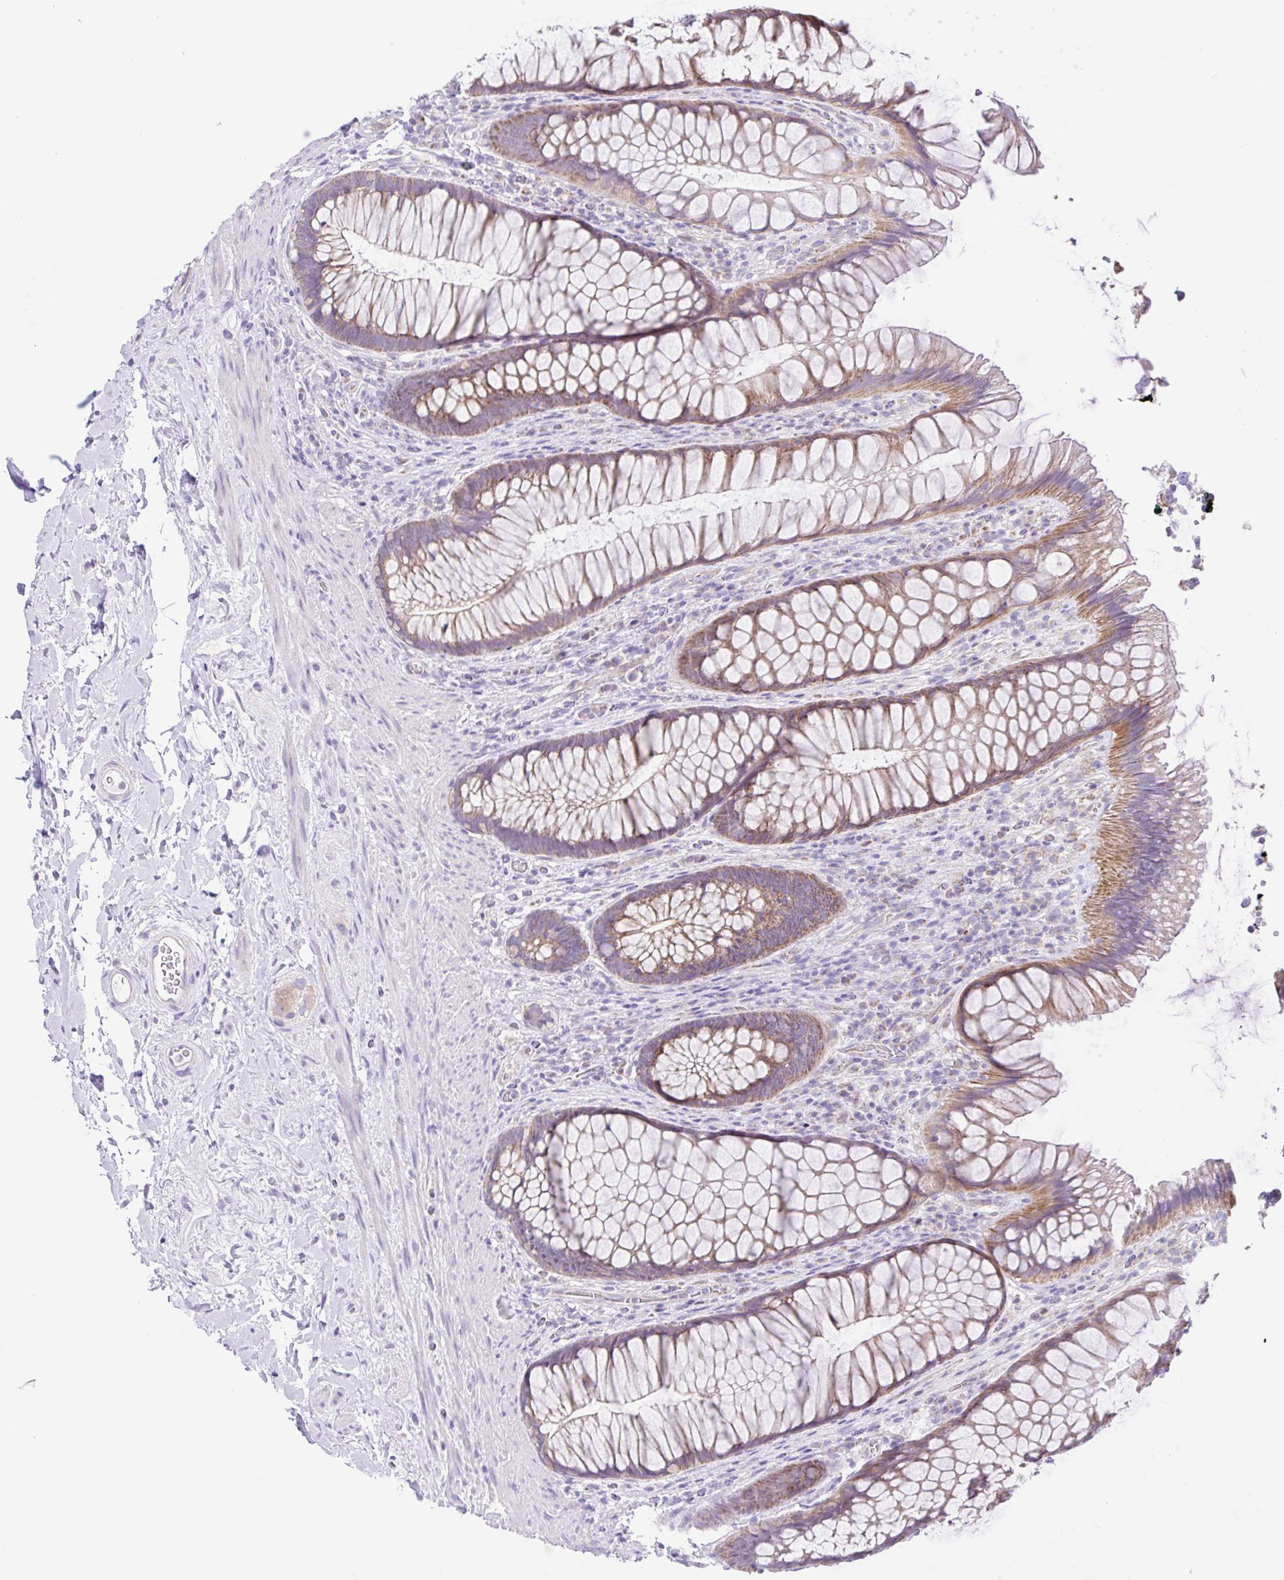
{"staining": {"intensity": "moderate", "quantity": ">75%", "location": "cytoplasmic/membranous"}, "tissue": "rectum", "cell_type": "Glandular cells", "image_type": "normal", "snomed": [{"axis": "morphology", "description": "Normal tissue, NOS"}, {"axis": "topography", "description": "Rectum"}], "caption": "The histopathology image demonstrates immunohistochemical staining of unremarkable rectum. There is moderate cytoplasmic/membranous expression is appreciated in about >75% of glandular cells.", "gene": "NDUFS2", "patient": {"sex": "male", "age": 53}}